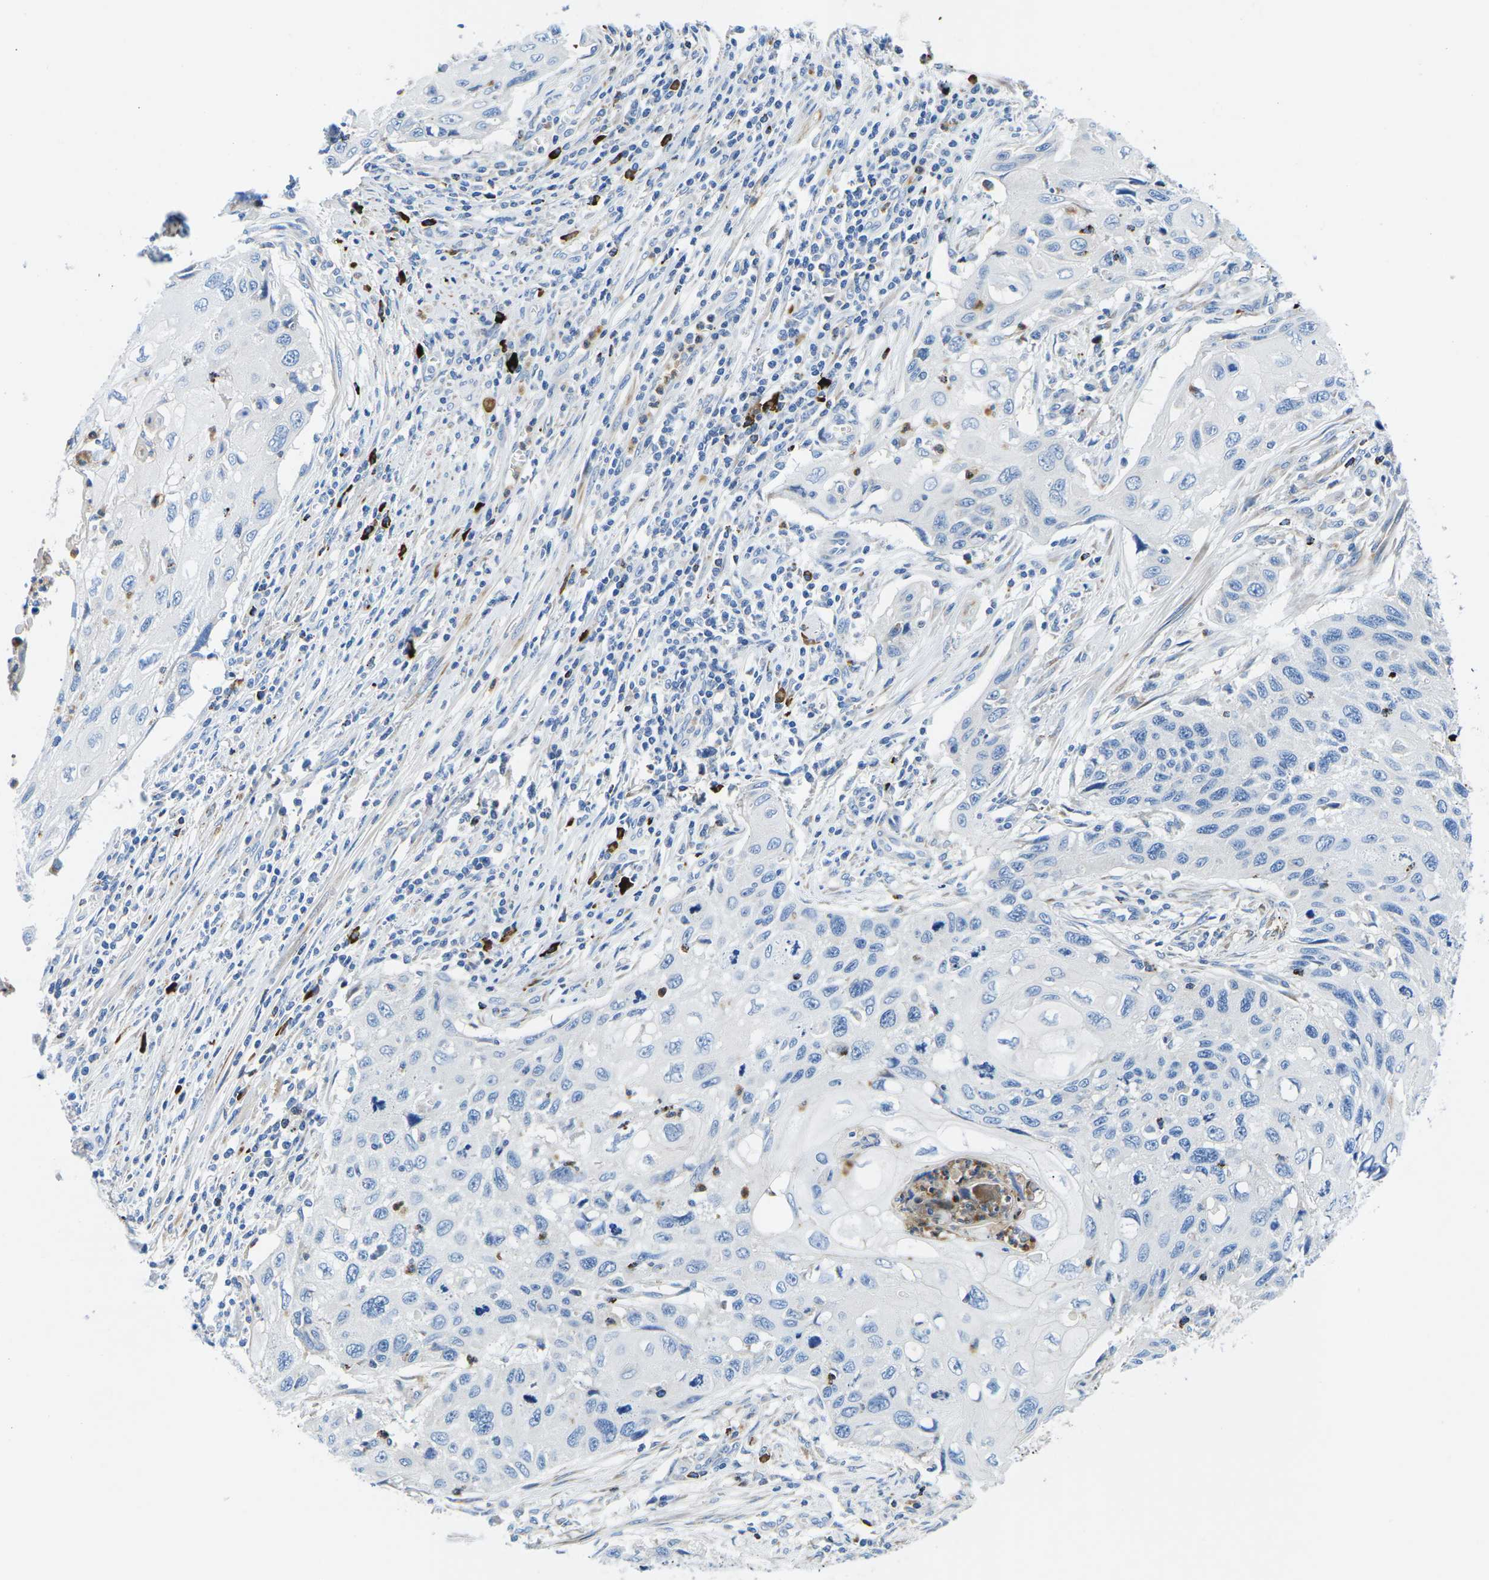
{"staining": {"intensity": "negative", "quantity": "none", "location": "none"}, "tissue": "cervical cancer", "cell_type": "Tumor cells", "image_type": "cancer", "snomed": [{"axis": "morphology", "description": "Squamous cell carcinoma, NOS"}, {"axis": "topography", "description": "Cervix"}], "caption": "High power microscopy image of an IHC micrograph of cervical squamous cell carcinoma, revealing no significant positivity in tumor cells.", "gene": "MC4R", "patient": {"sex": "female", "age": 70}}